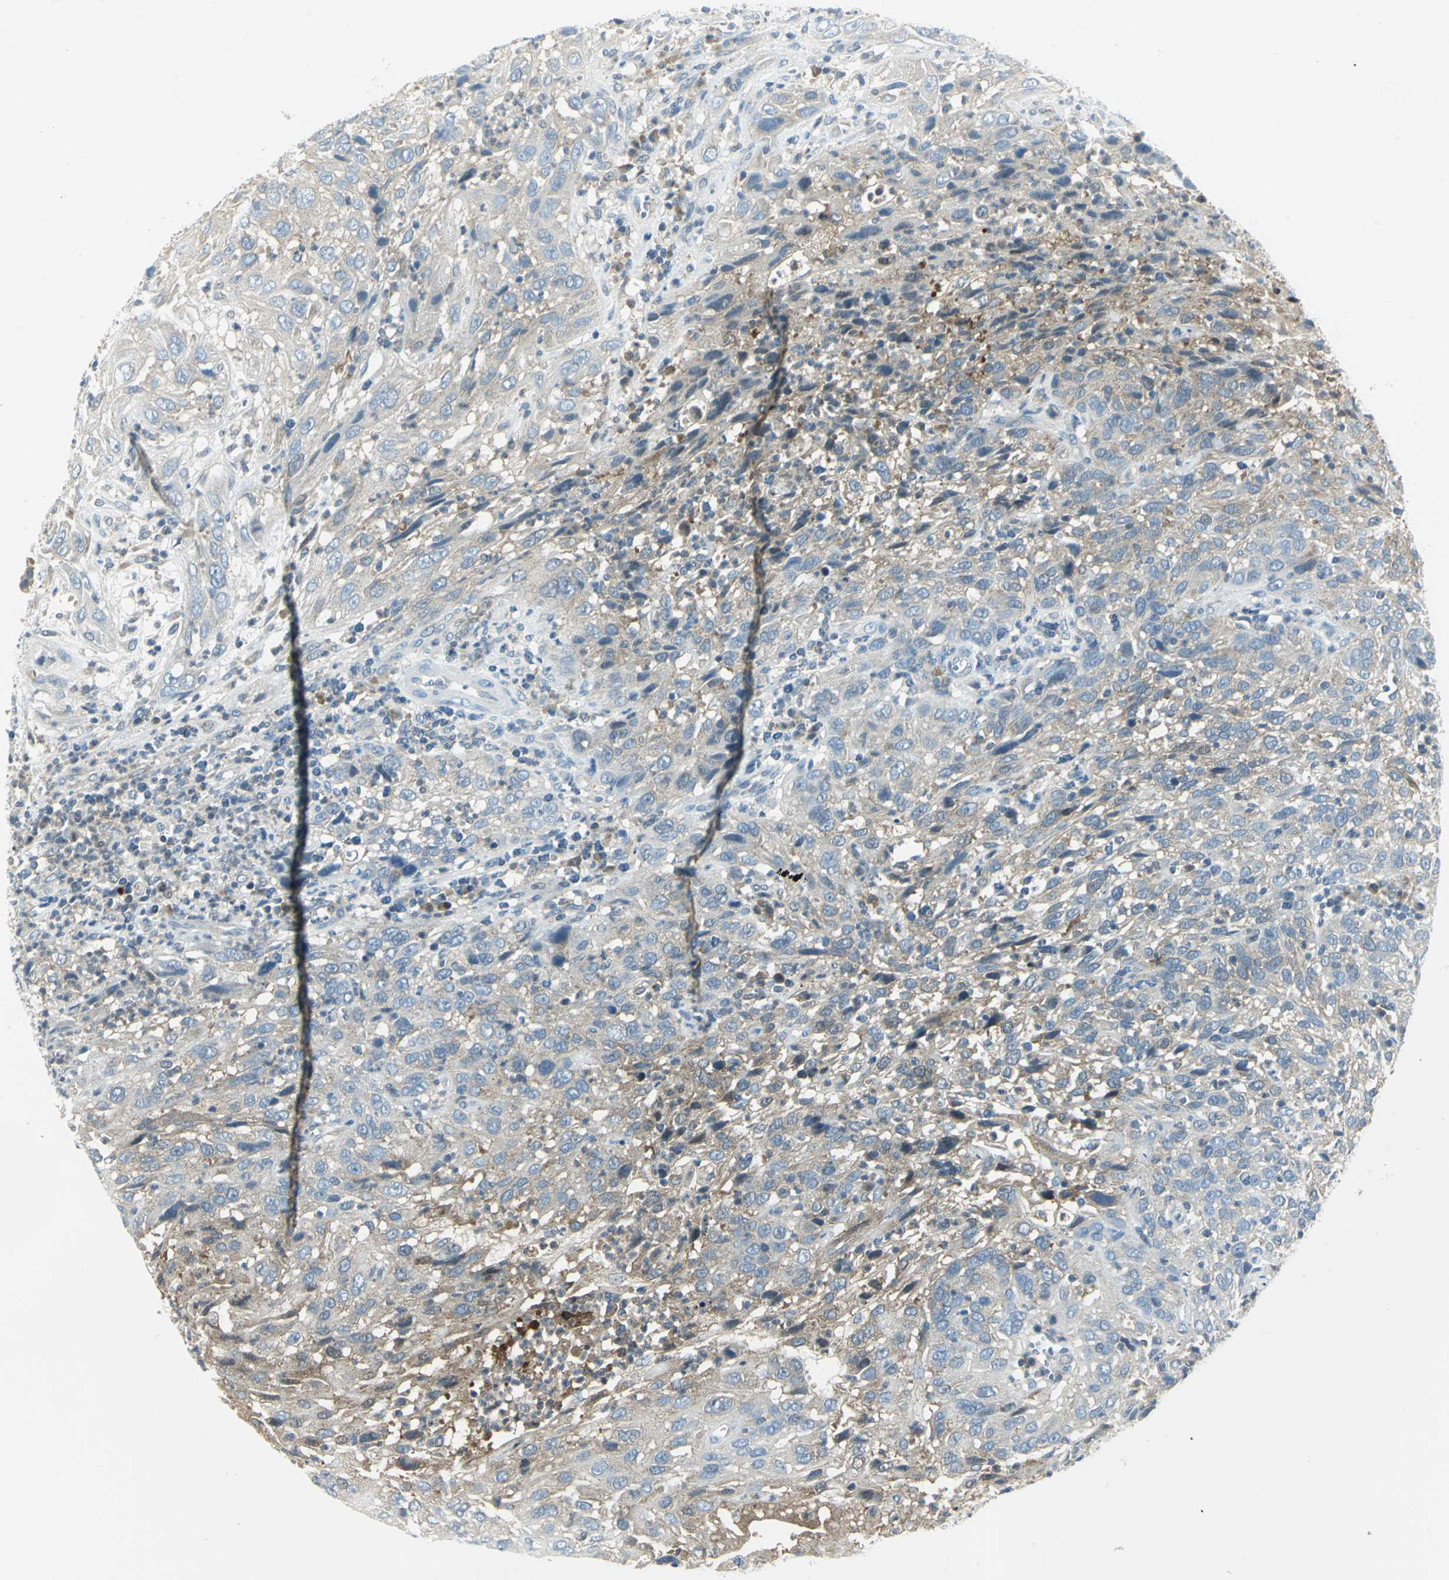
{"staining": {"intensity": "weak", "quantity": "25%-75%", "location": "cytoplasmic/membranous"}, "tissue": "cervical cancer", "cell_type": "Tumor cells", "image_type": "cancer", "snomed": [{"axis": "morphology", "description": "Squamous cell carcinoma, NOS"}, {"axis": "topography", "description": "Cervix"}], "caption": "Cervical cancer (squamous cell carcinoma) was stained to show a protein in brown. There is low levels of weak cytoplasmic/membranous positivity in about 25%-75% of tumor cells.", "gene": "ALDOA", "patient": {"sex": "female", "age": 32}}